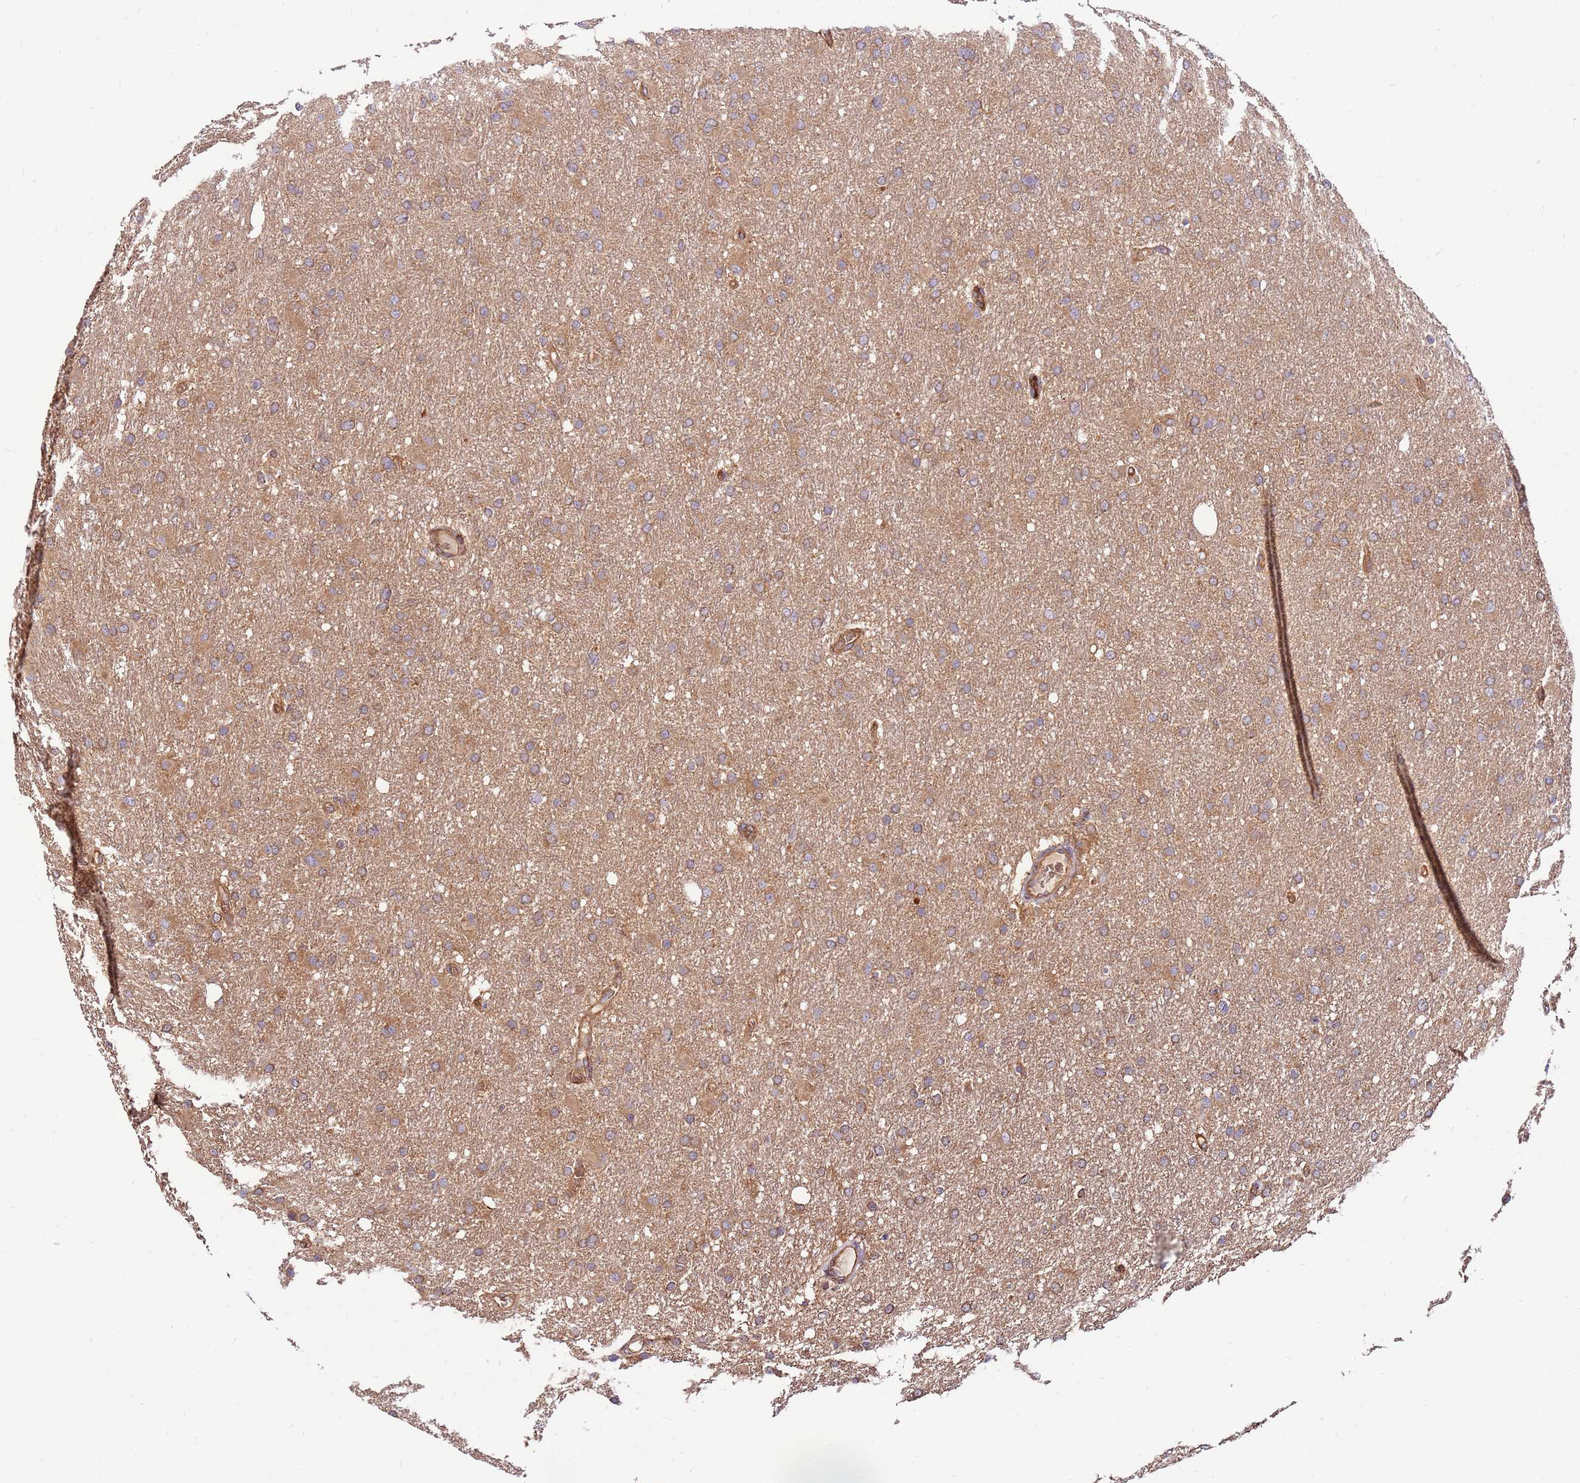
{"staining": {"intensity": "weak", "quantity": ">75%", "location": "cytoplasmic/membranous"}, "tissue": "glioma", "cell_type": "Tumor cells", "image_type": "cancer", "snomed": [{"axis": "morphology", "description": "Glioma, malignant, High grade"}, {"axis": "topography", "description": "Cerebral cortex"}], "caption": "Immunohistochemistry histopathology image of neoplastic tissue: glioma stained using immunohistochemistry demonstrates low levels of weak protein expression localized specifically in the cytoplasmic/membranous of tumor cells, appearing as a cytoplasmic/membranous brown color.", "gene": "SLC44A5", "patient": {"sex": "female", "age": 36}}